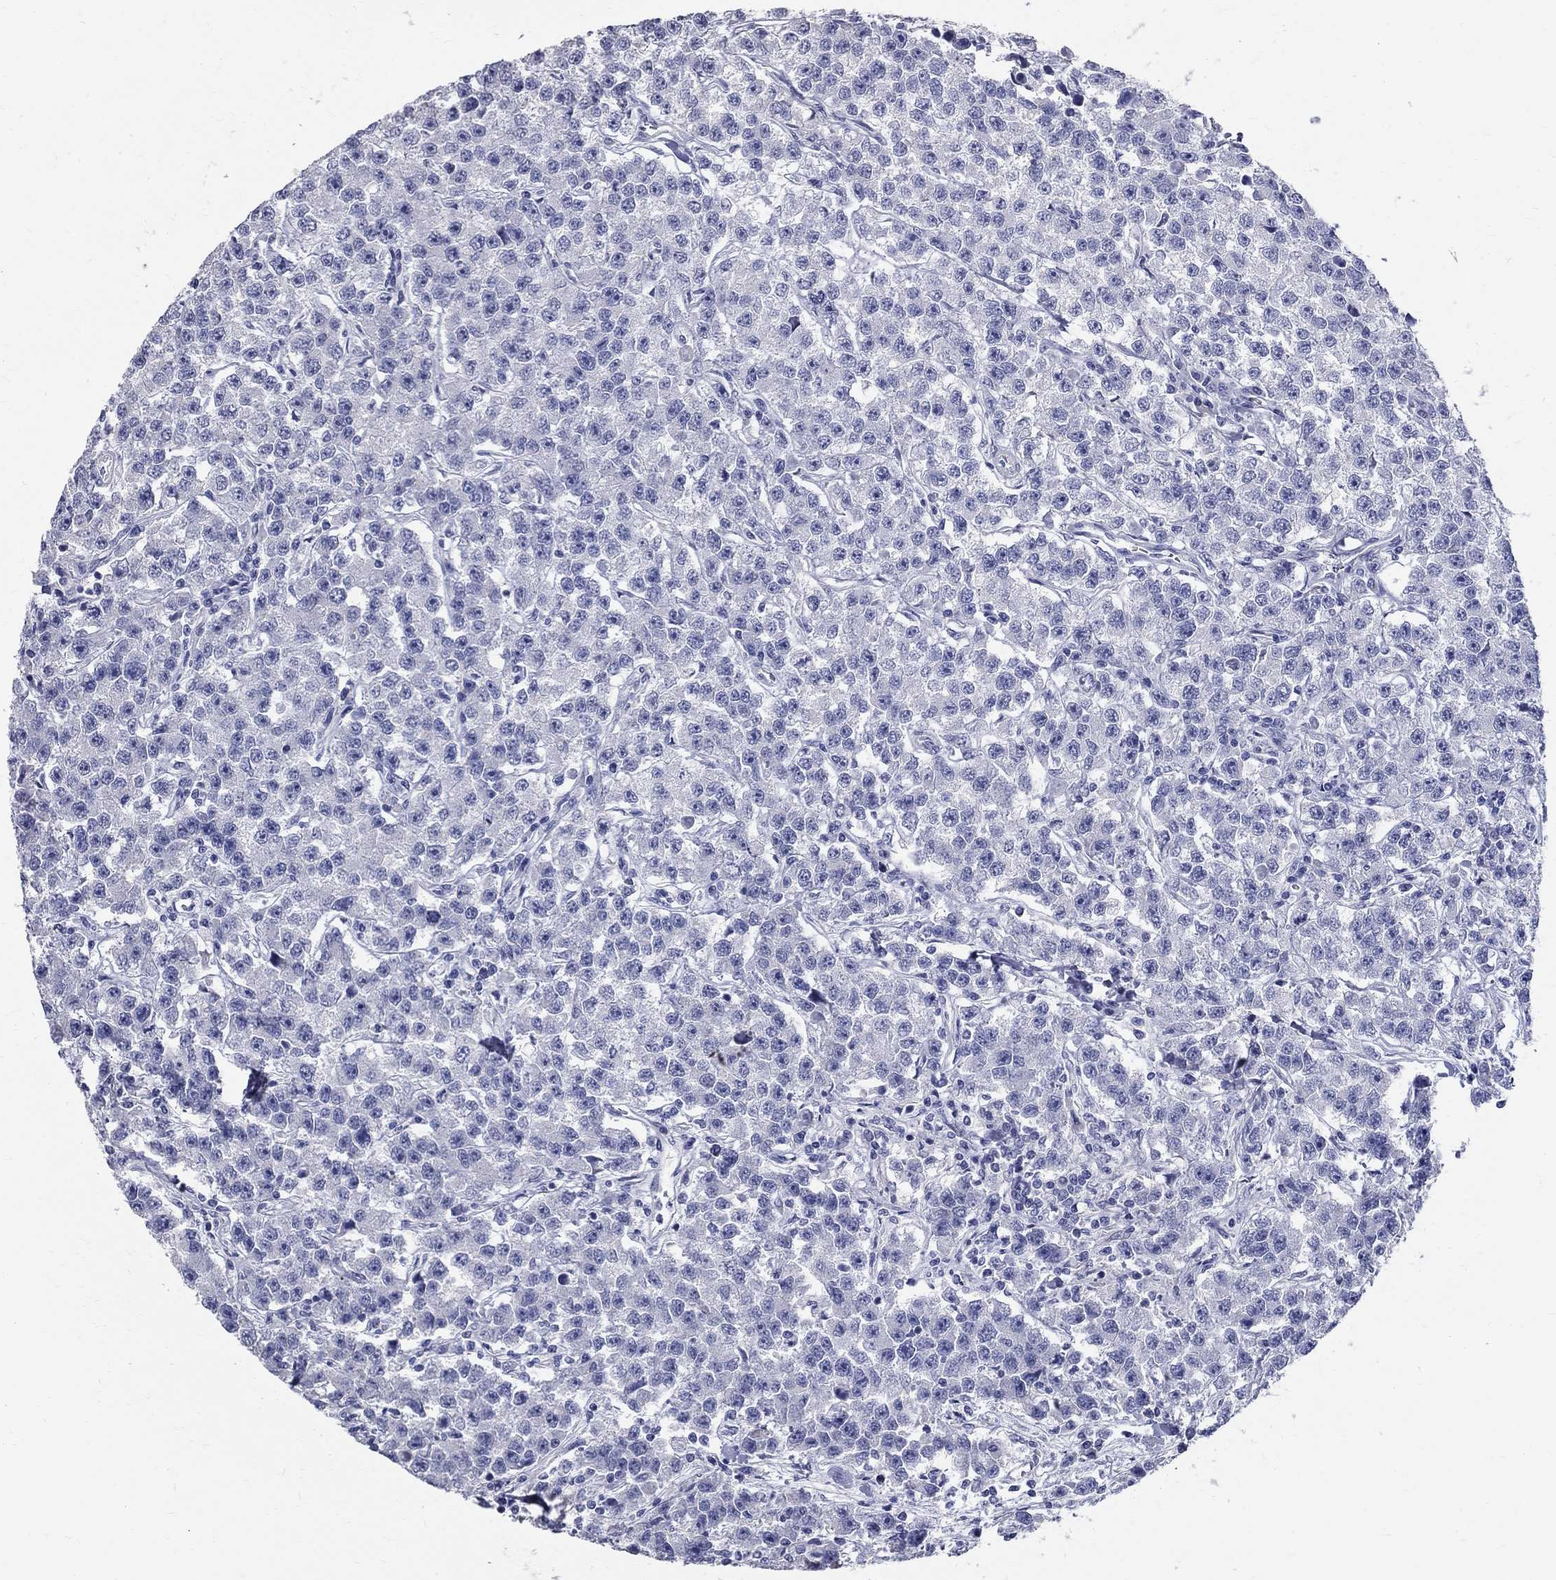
{"staining": {"intensity": "negative", "quantity": "none", "location": "none"}, "tissue": "testis cancer", "cell_type": "Tumor cells", "image_type": "cancer", "snomed": [{"axis": "morphology", "description": "Seminoma, NOS"}, {"axis": "topography", "description": "Testis"}], "caption": "DAB immunohistochemical staining of testis seminoma displays no significant staining in tumor cells. (DAB IHC, high magnification).", "gene": "TGM4", "patient": {"sex": "male", "age": 59}}